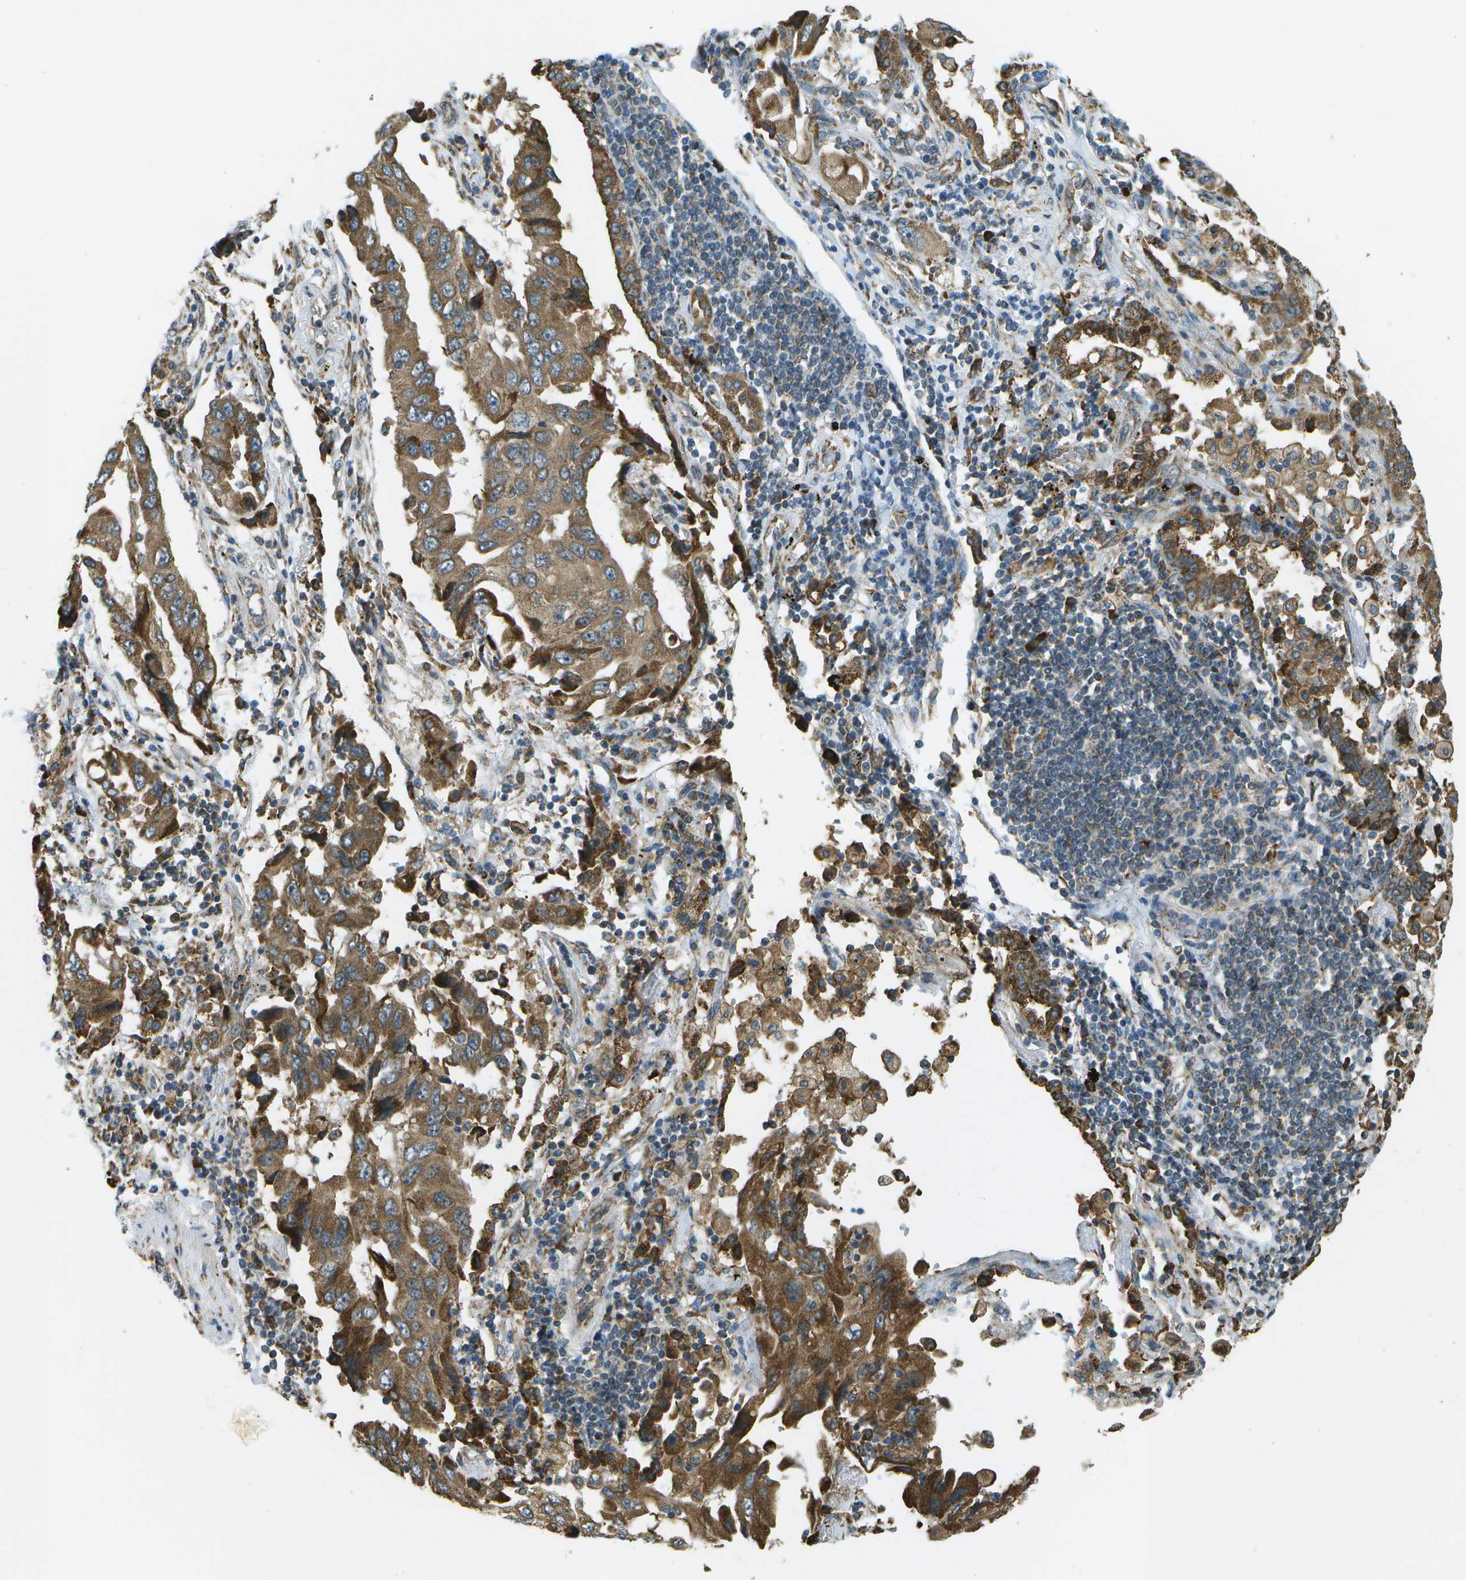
{"staining": {"intensity": "strong", "quantity": ">75%", "location": "cytoplasmic/membranous"}, "tissue": "lung cancer", "cell_type": "Tumor cells", "image_type": "cancer", "snomed": [{"axis": "morphology", "description": "Adenocarcinoma, NOS"}, {"axis": "topography", "description": "Lung"}], "caption": "The immunohistochemical stain highlights strong cytoplasmic/membranous expression in tumor cells of lung adenocarcinoma tissue.", "gene": "USP30", "patient": {"sex": "female", "age": 65}}